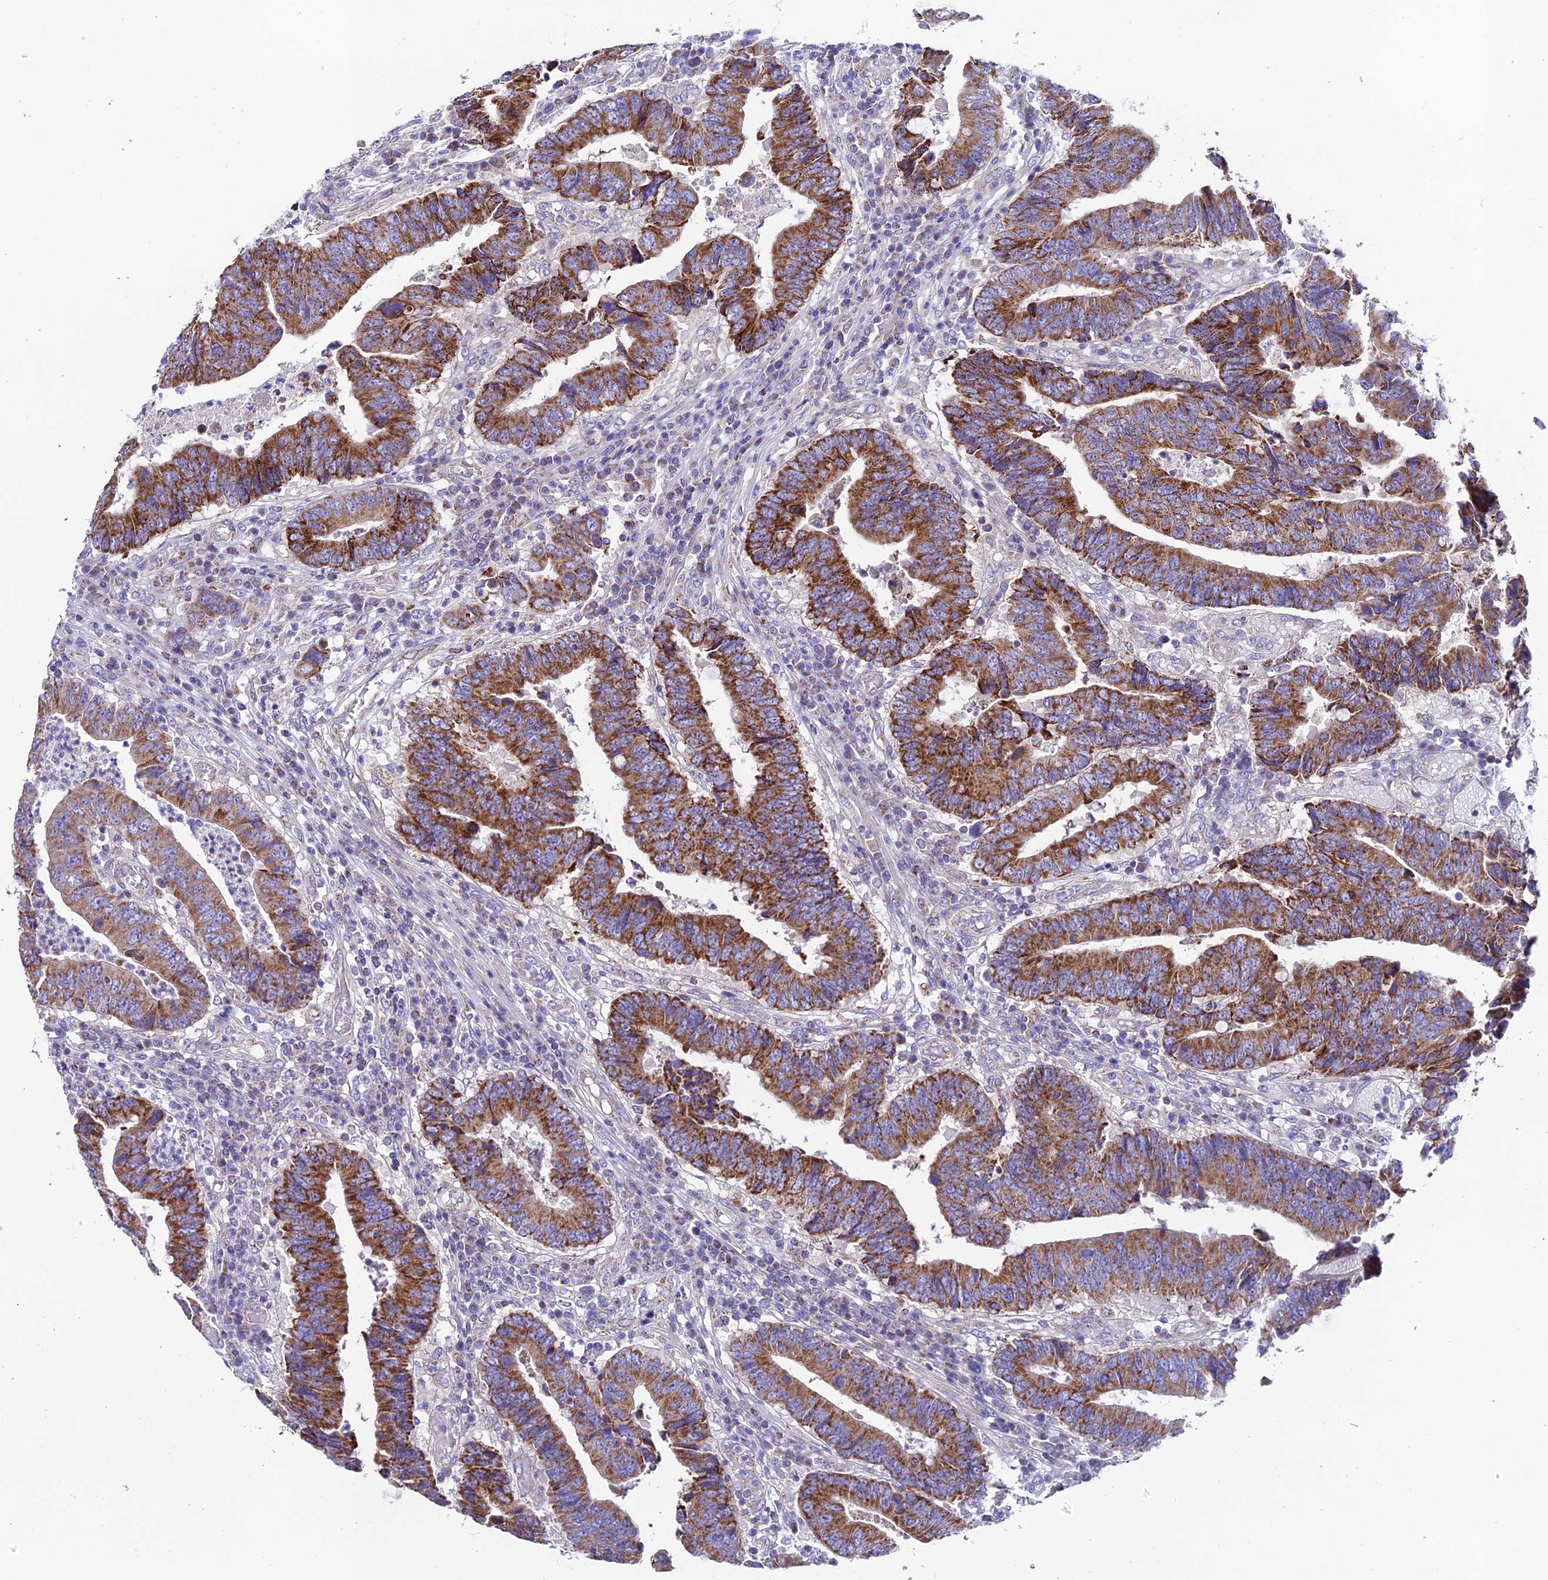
{"staining": {"intensity": "strong", "quantity": ">75%", "location": "cytoplasmic/membranous"}, "tissue": "colorectal cancer", "cell_type": "Tumor cells", "image_type": "cancer", "snomed": [{"axis": "morphology", "description": "Adenocarcinoma, NOS"}, {"axis": "topography", "description": "Rectum"}], "caption": "Strong cytoplasmic/membranous protein positivity is identified in approximately >75% of tumor cells in colorectal cancer. Nuclei are stained in blue.", "gene": "HSDL2", "patient": {"sex": "male", "age": 84}}